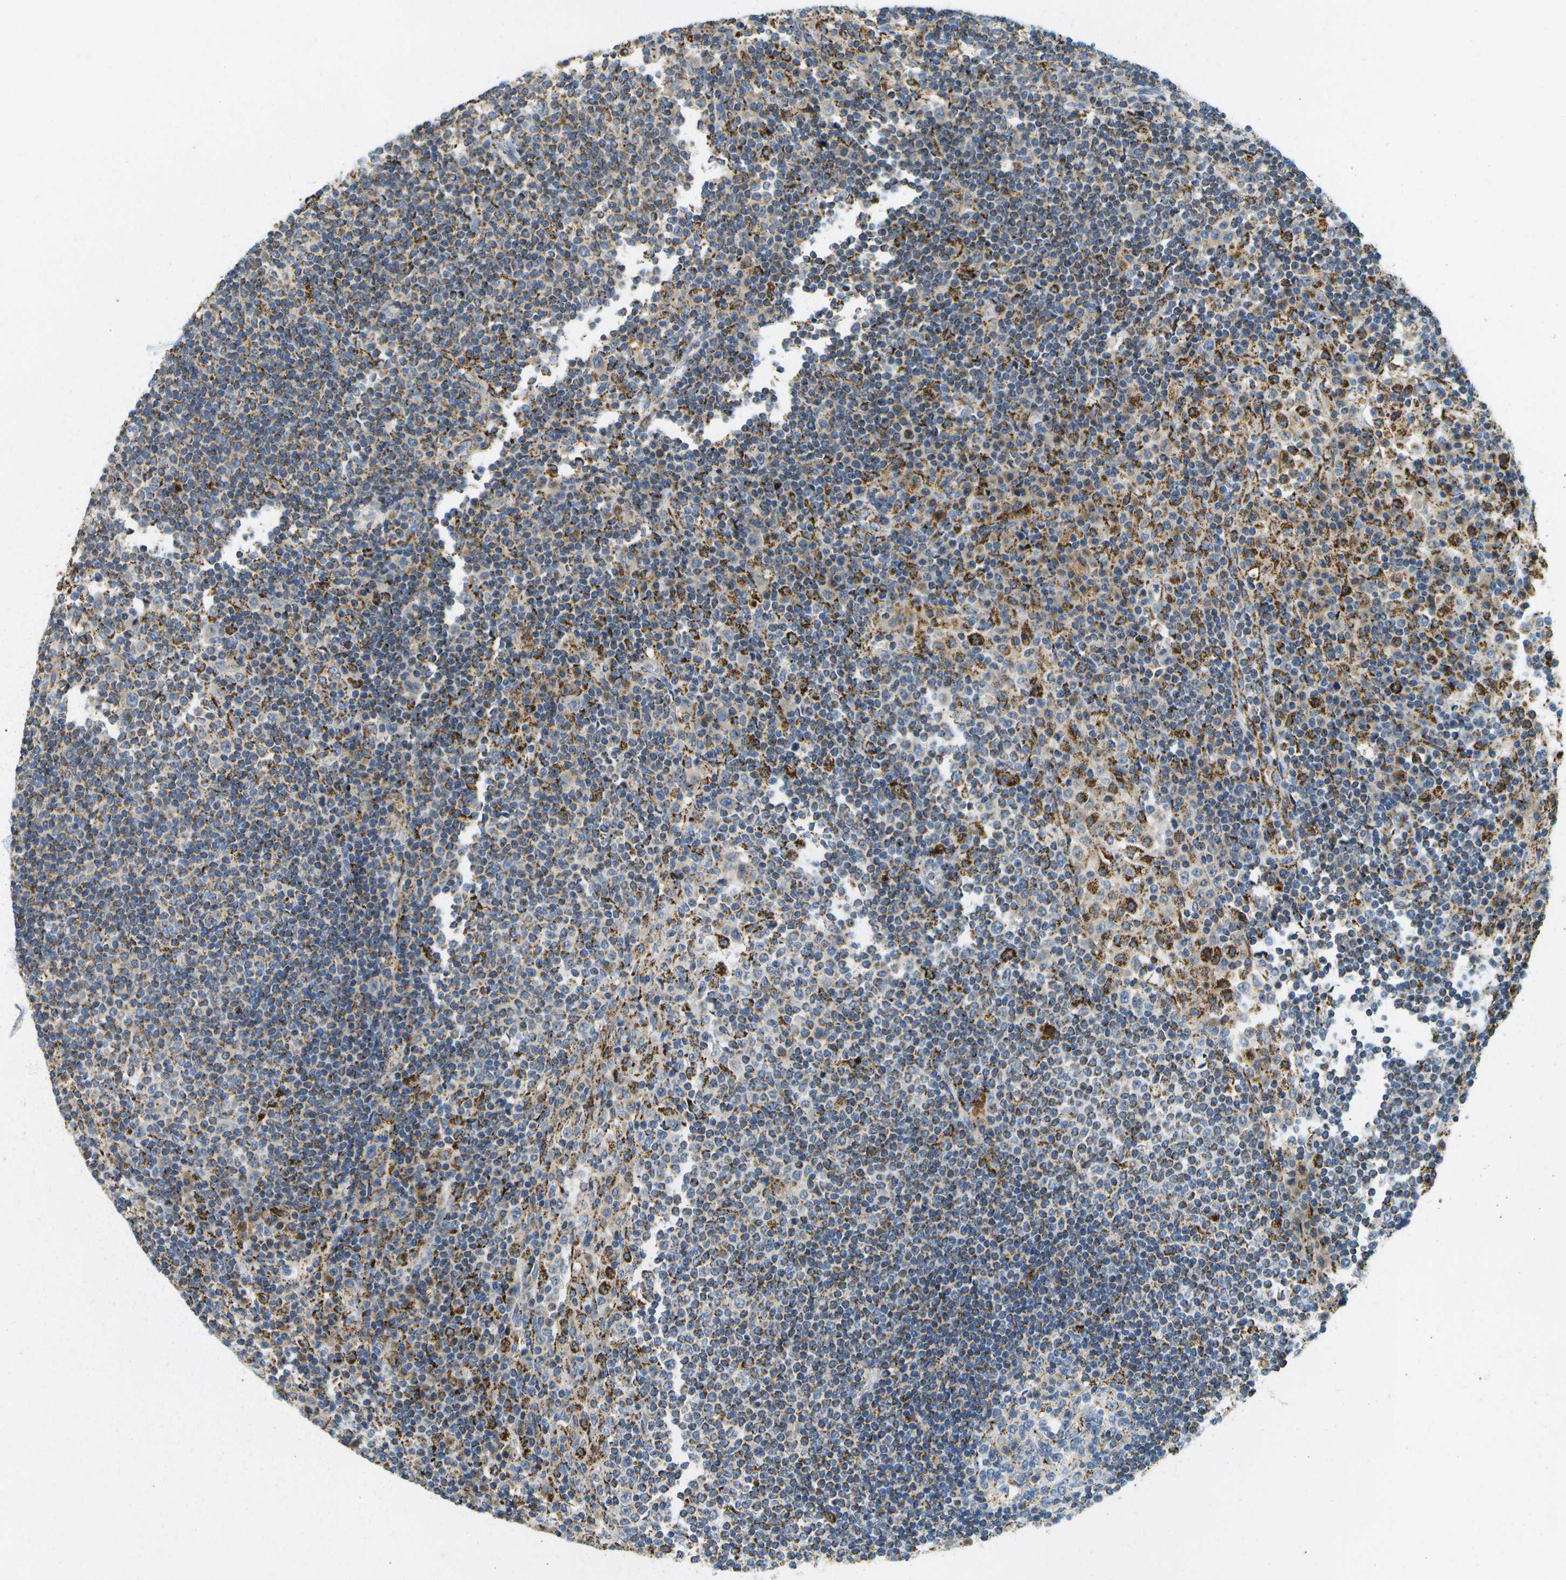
{"staining": {"intensity": "moderate", "quantity": "<25%", "location": "cytoplasmic/membranous"}, "tissue": "lymph node", "cell_type": "Germinal center cells", "image_type": "normal", "snomed": [{"axis": "morphology", "description": "Normal tissue, NOS"}, {"axis": "topography", "description": "Lymph node"}], "caption": "Human lymph node stained with a brown dye exhibits moderate cytoplasmic/membranous positive expression in about <25% of germinal center cells.", "gene": "HLCS", "patient": {"sex": "female", "age": 53}}